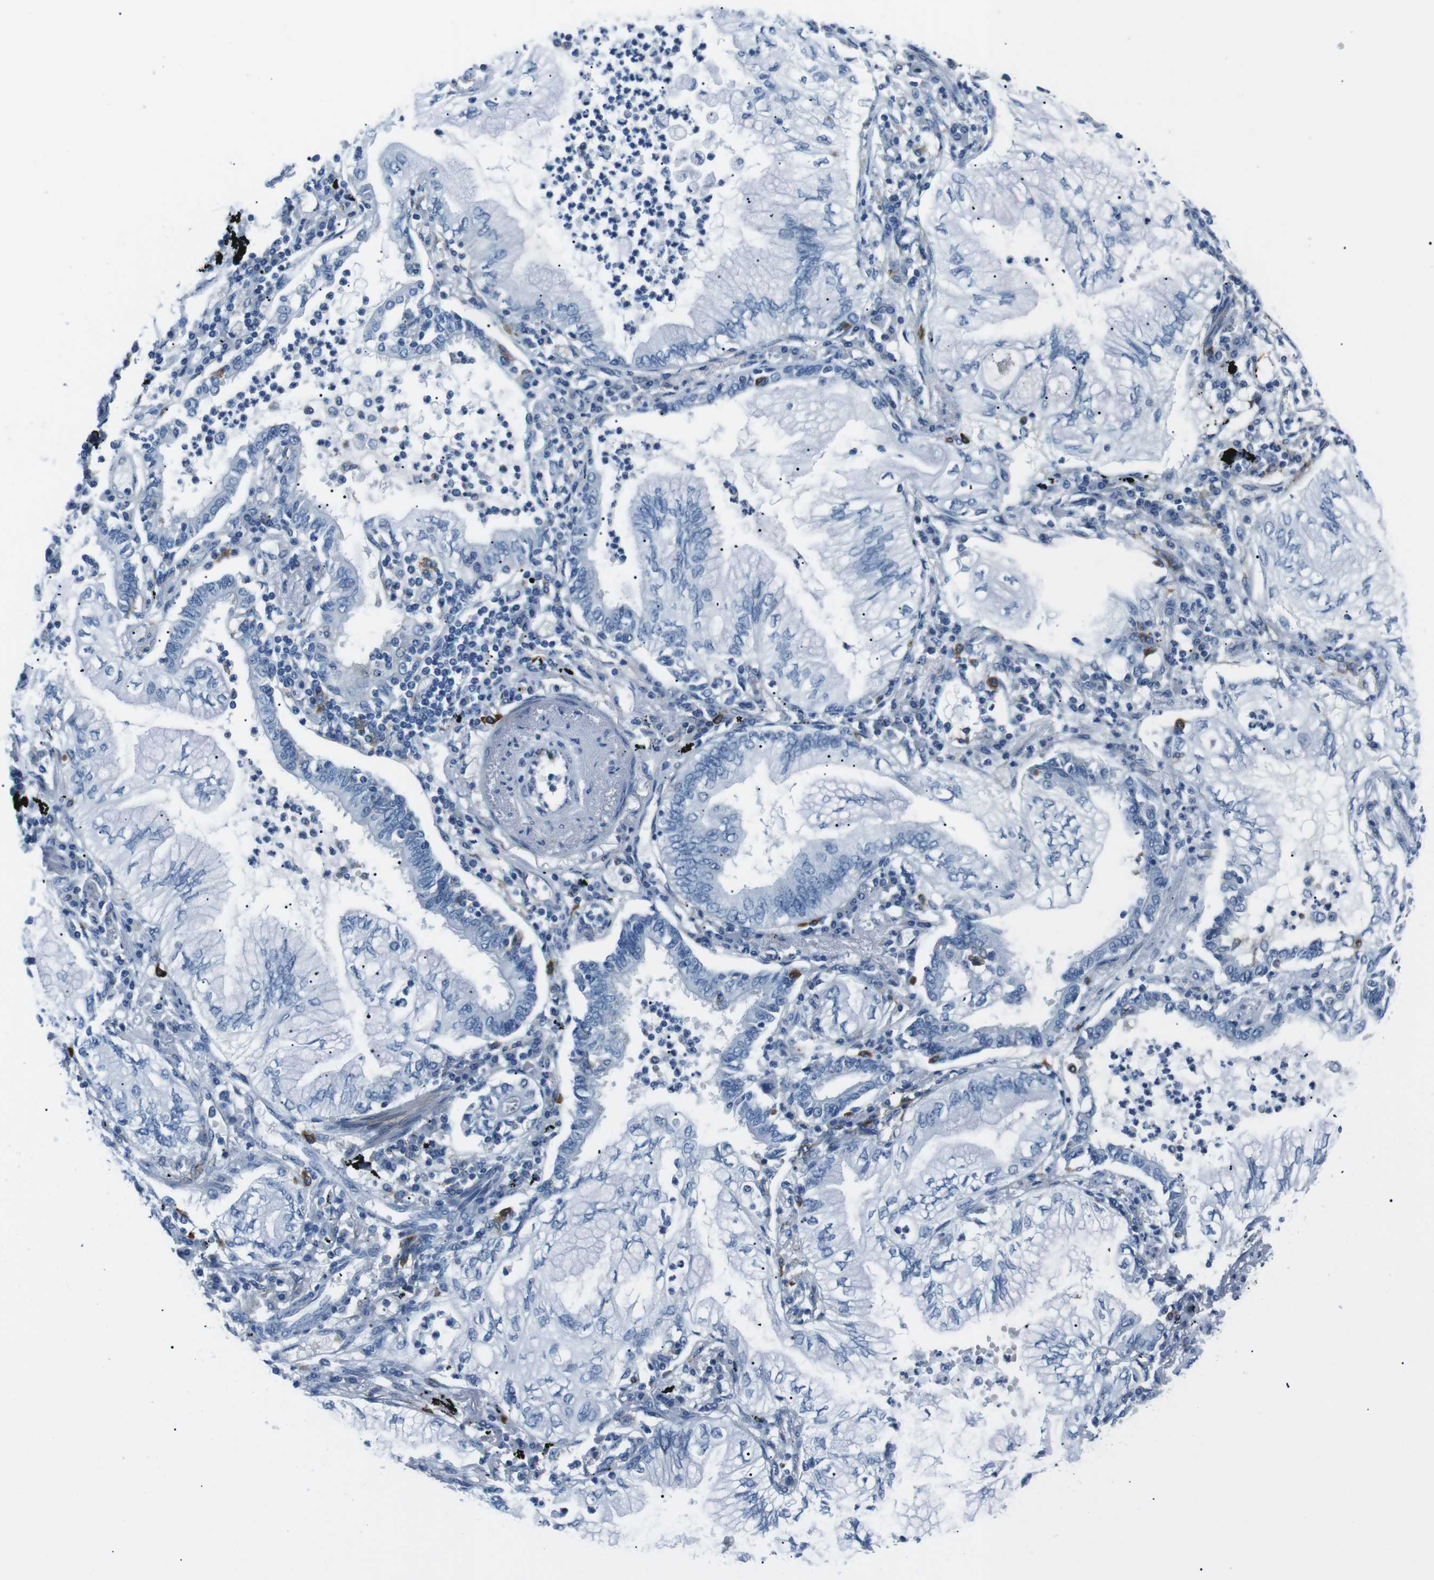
{"staining": {"intensity": "negative", "quantity": "none", "location": "none"}, "tissue": "lung cancer", "cell_type": "Tumor cells", "image_type": "cancer", "snomed": [{"axis": "morphology", "description": "Normal tissue, NOS"}, {"axis": "morphology", "description": "Adenocarcinoma, NOS"}, {"axis": "topography", "description": "Bronchus"}, {"axis": "topography", "description": "Lung"}], "caption": "Tumor cells show no significant protein positivity in lung cancer (adenocarcinoma).", "gene": "CSF2RA", "patient": {"sex": "female", "age": 70}}